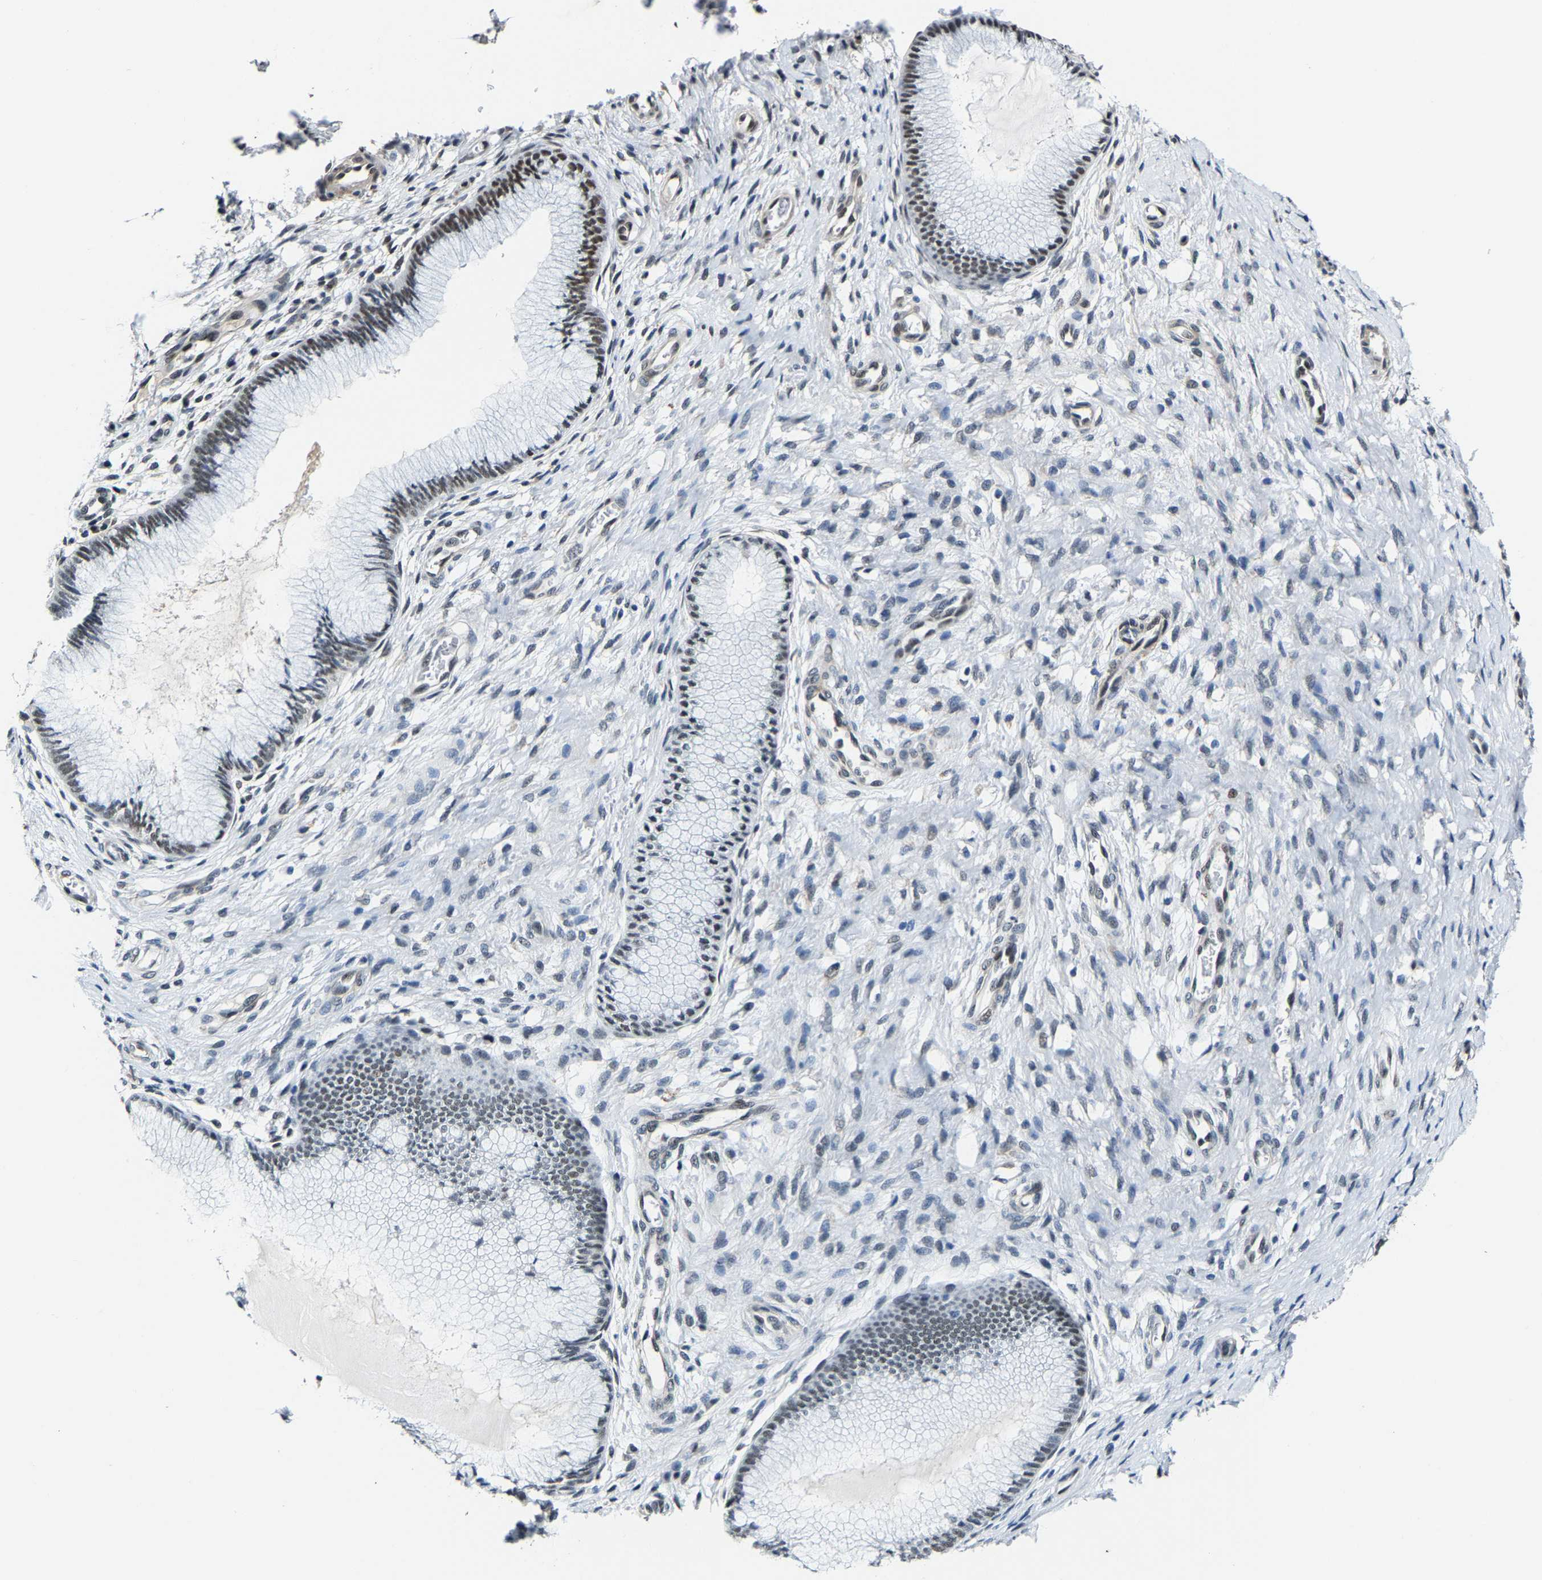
{"staining": {"intensity": "moderate", "quantity": "25%-75%", "location": "nuclear"}, "tissue": "cervix", "cell_type": "Glandular cells", "image_type": "normal", "snomed": [{"axis": "morphology", "description": "Normal tissue, NOS"}, {"axis": "topography", "description": "Cervix"}], "caption": "High-magnification brightfield microscopy of unremarkable cervix stained with DAB (brown) and counterstained with hematoxylin (blue). glandular cells exhibit moderate nuclear positivity is identified in approximately25%-75% of cells. (Stains: DAB in brown, nuclei in blue, Microscopy: brightfield microscopy at high magnification).", "gene": "METTL1", "patient": {"sex": "female", "age": 55}}